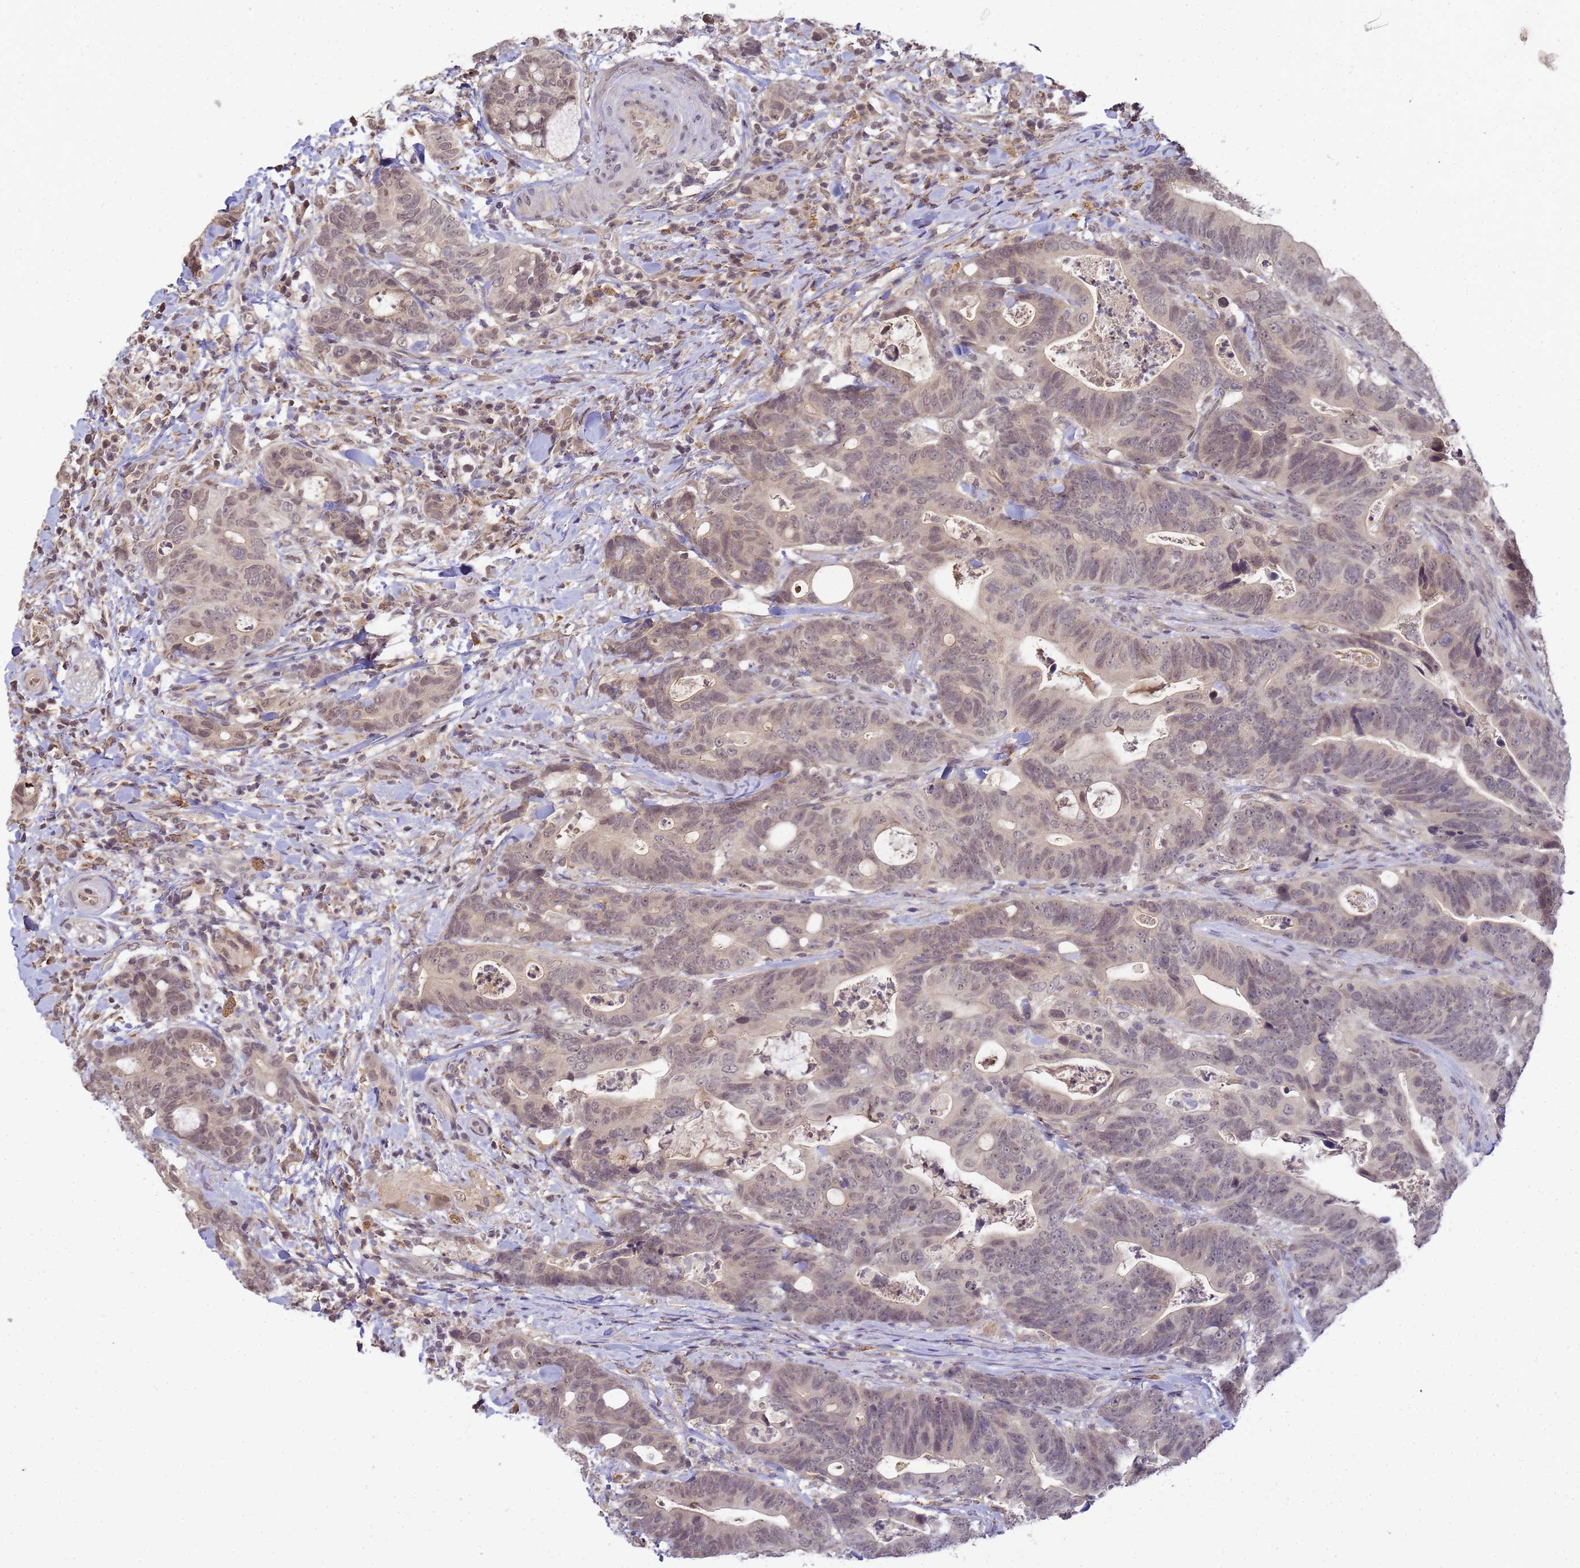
{"staining": {"intensity": "weak", "quantity": "25%-75%", "location": "cytoplasmic/membranous,nuclear"}, "tissue": "colorectal cancer", "cell_type": "Tumor cells", "image_type": "cancer", "snomed": [{"axis": "morphology", "description": "Adenocarcinoma, NOS"}, {"axis": "topography", "description": "Colon"}], "caption": "Protein staining of adenocarcinoma (colorectal) tissue displays weak cytoplasmic/membranous and nuclear expression in approximately 25%-75% of tumor cells.", "gene": "MYL7", "patient": {"sex": "female", "age": 82}}